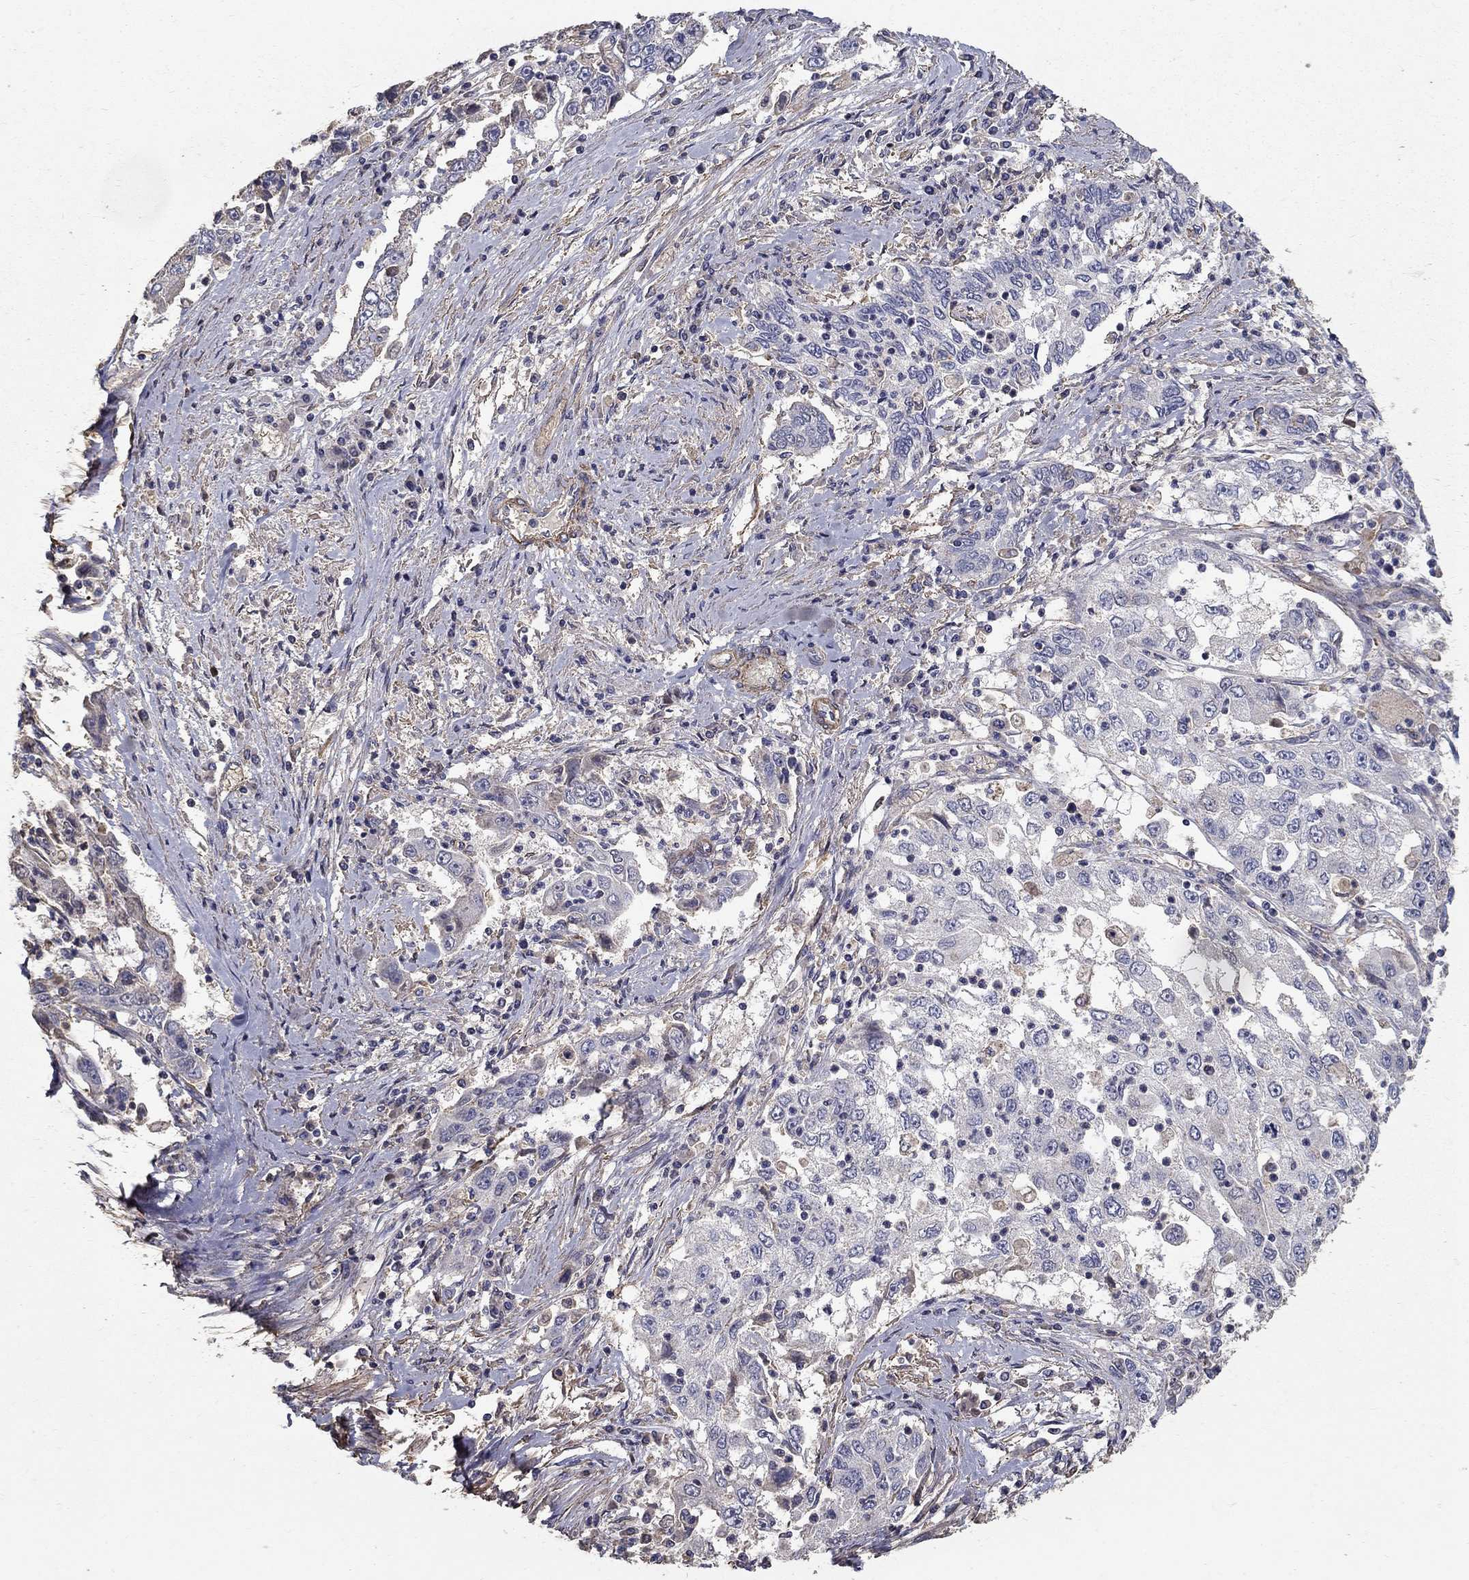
{"staining": {"intensity": "negative", "quantity": "none", "location": "none"}, "tissue": "cervical cancer", "cell_type": "Tumor cells", "image_type": "cancer", "snomed": [{"axis": "morphology", "description": "Squamous cell carcinoma, NOS"}, {"axis": "topography", "description": "Cervix"}], "caption": "This histopathology image is of cervical cancer (squamous cell carcinoma) stained with IHC to label a protein in brown with the nuclei are counter-stained blue. There is no positivity in tumor cells.", "gene": "MPP2", "patient": {"sex": "female", "age": 36}}